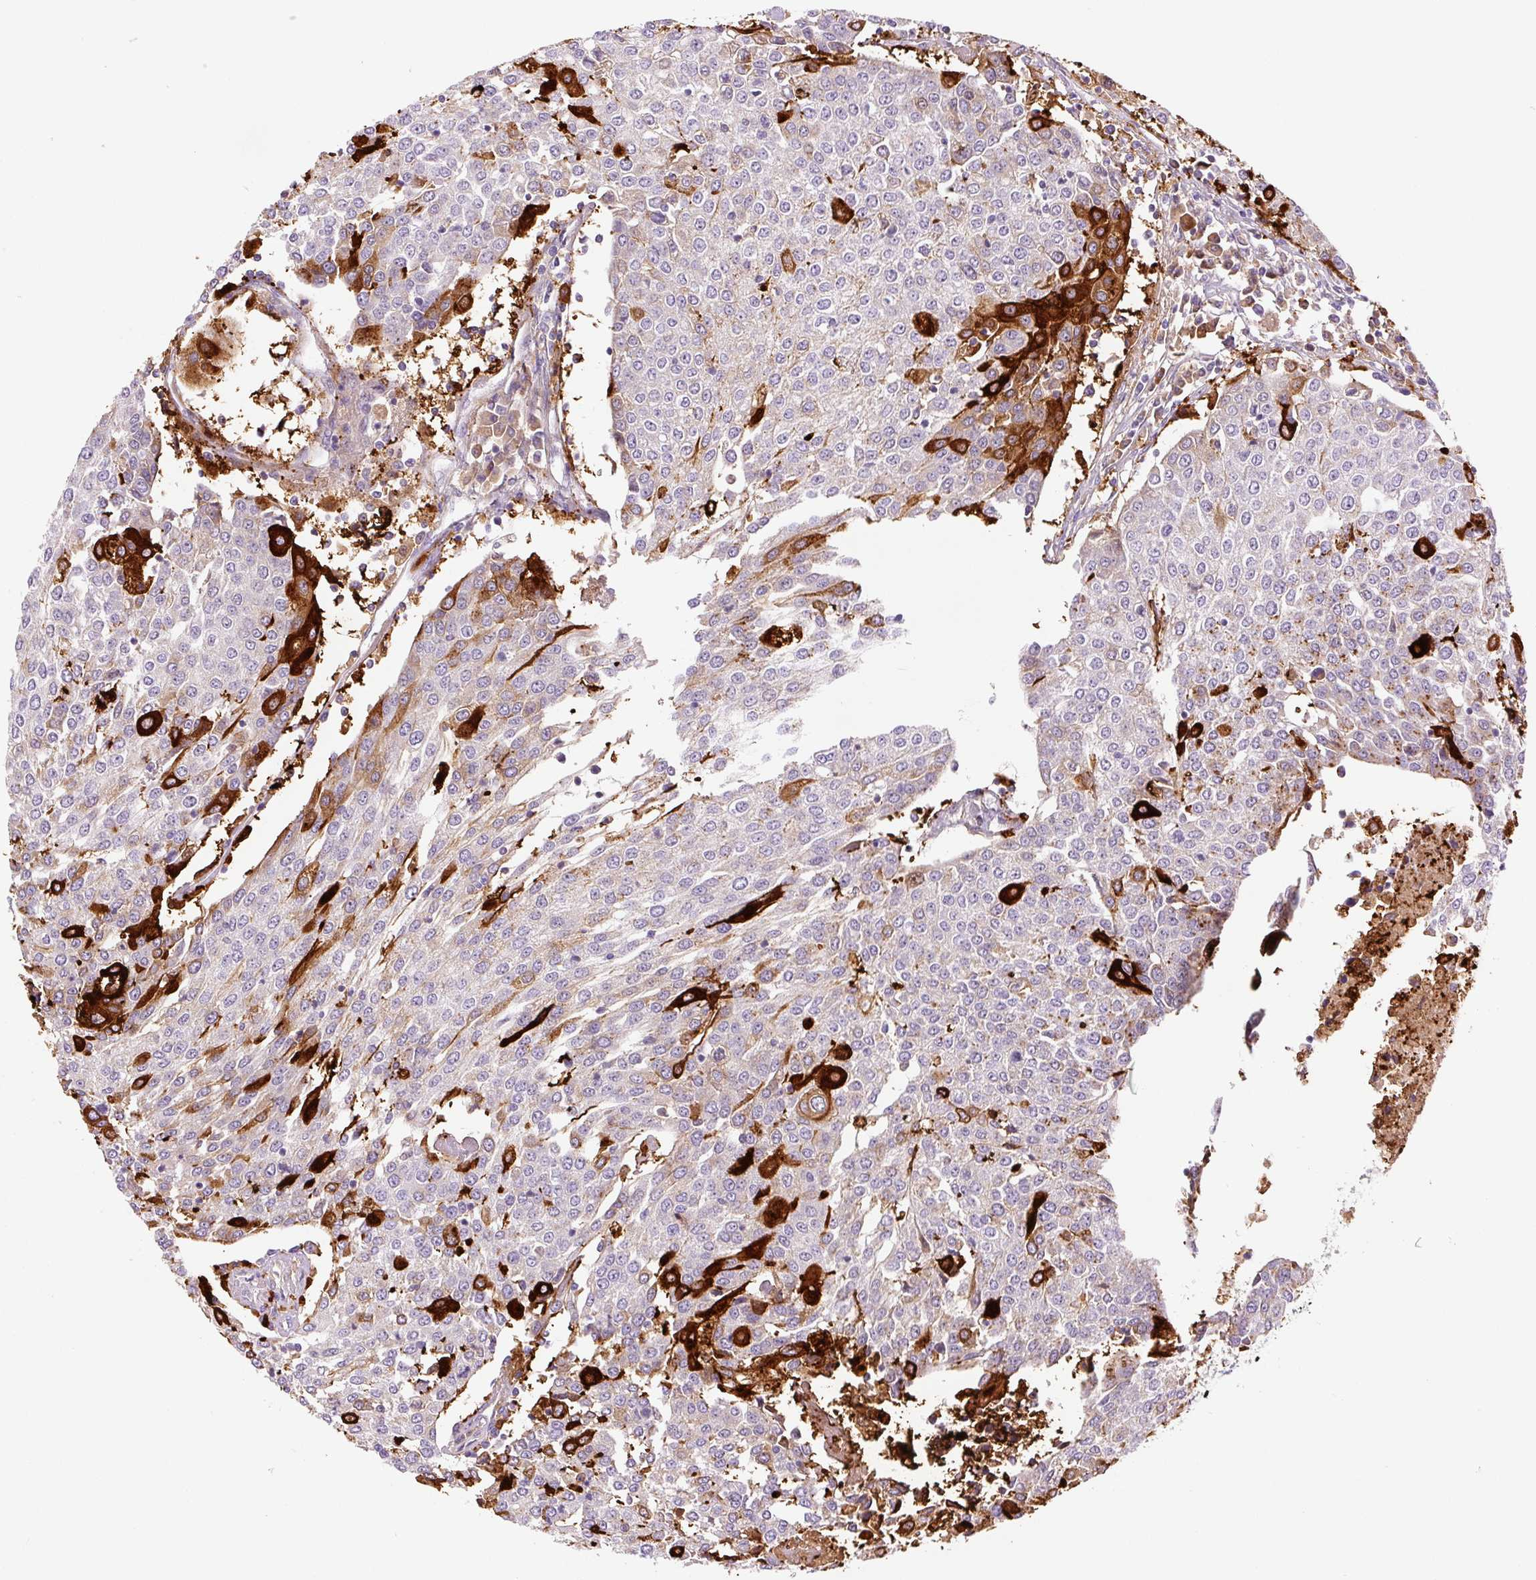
{"staining": {"intensity": "strong", "quantity": "<25%", "location": "cytoplasmic/membranous"}, "tissue": "urothelial cancer", "cell_type": "Tumor cells", "image_type": "cancer", "snomed": [{"axis": "morphology", "description": "Urothelial carcinoma, High grade"}, {"axis": "topography", "description": "Urinary bladder"}], "caption": "Immunohistochemical staining of high-grade urothelial carcinoma exhibits strong cytoplasmic/membranous protein staining in about <25% of tumor cells.", "gene": "FUT10", "patient": {"sex": "female", "age": 85}}